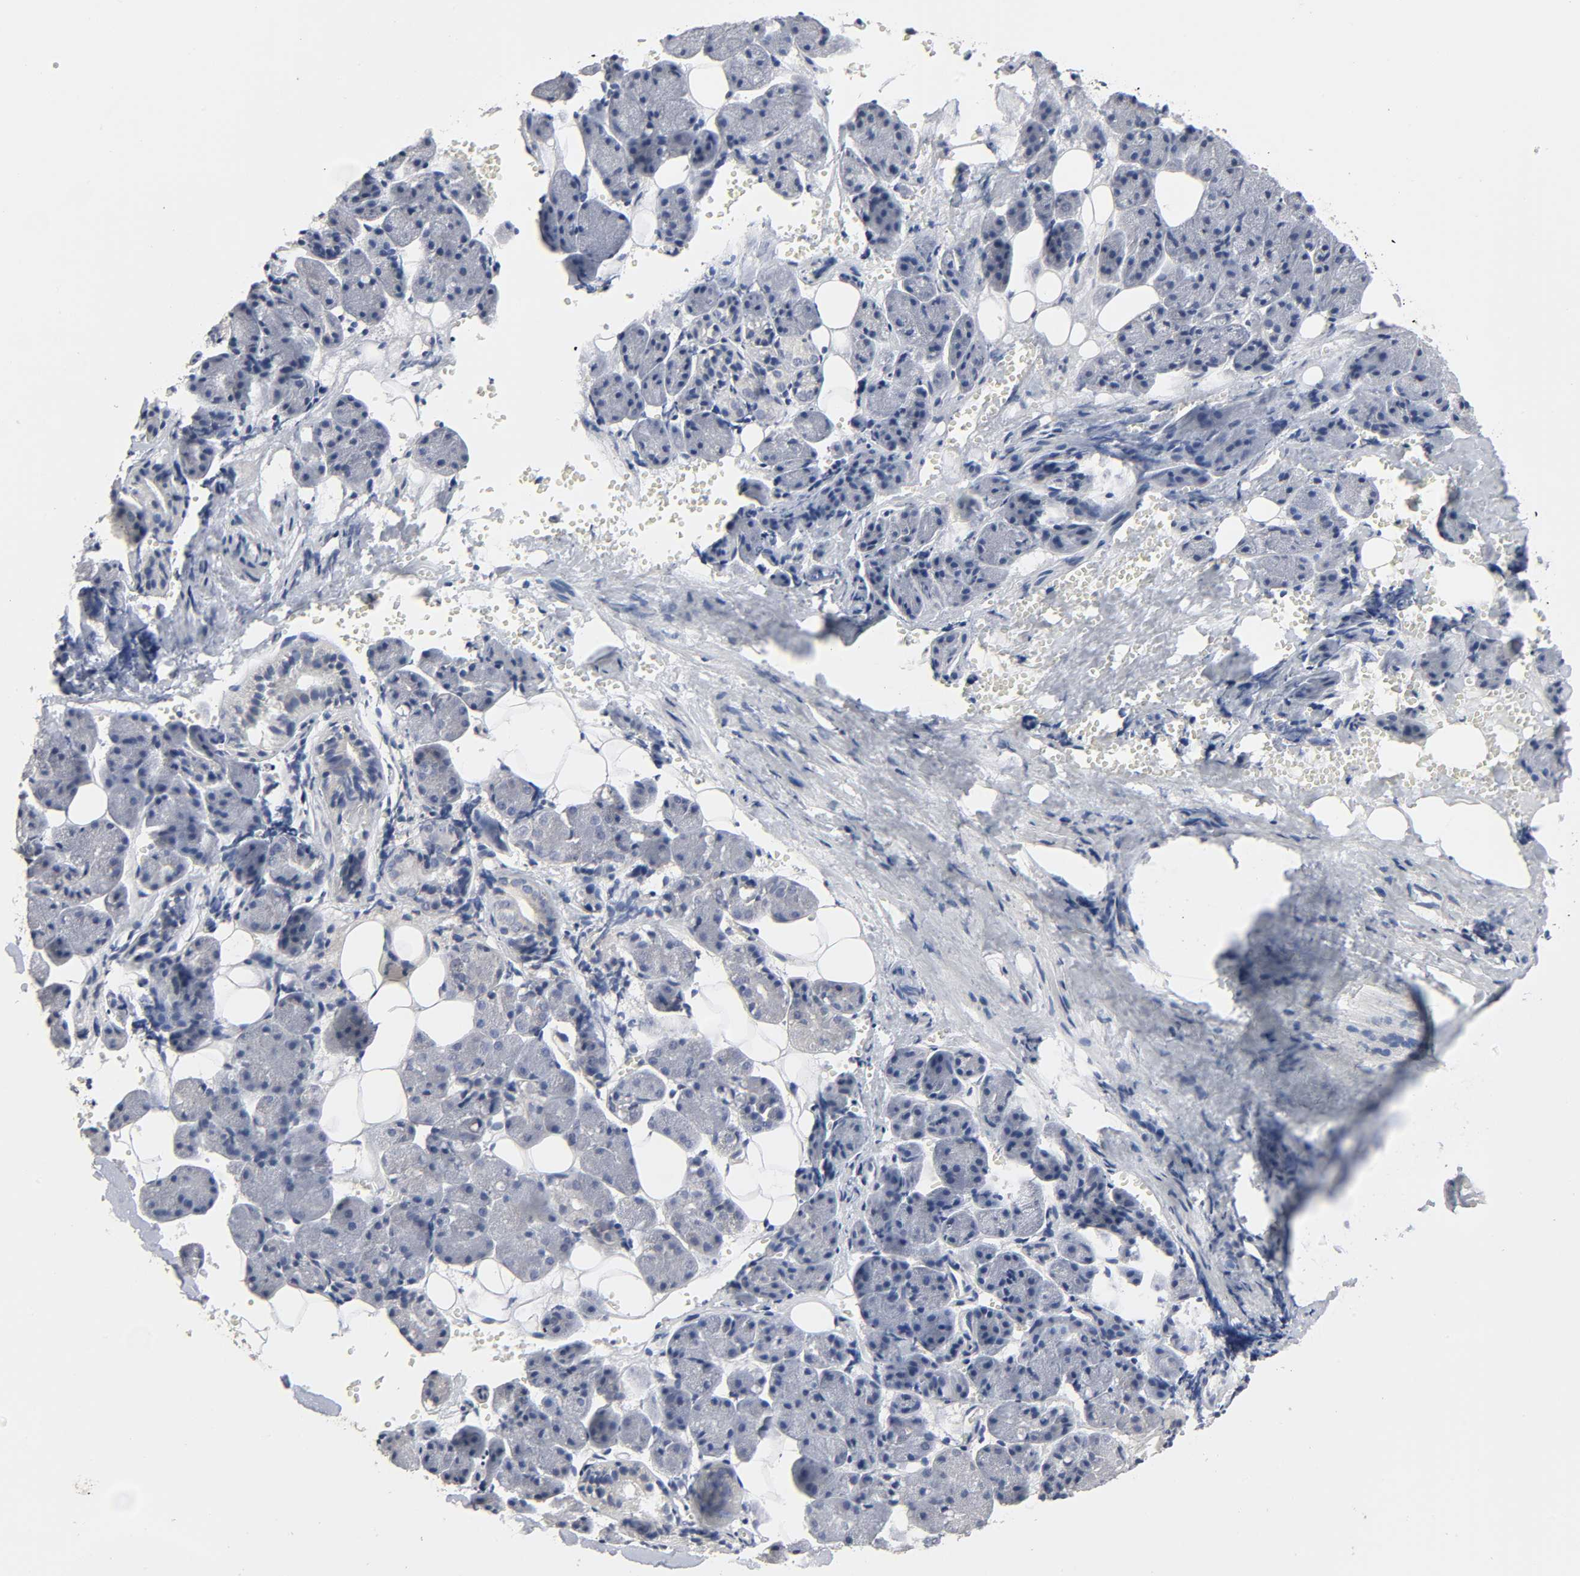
{"staining": {"intensity": "negative", "quantity": "none", "location": "none"}, "tissue": "salivary gland", "cell_type": "Glandular cells", "image_type": "normal", "snomed": [{"axis": "morphology", "description": "Normal tissue, NOS"}, {"axis": "morphology", "description": "Adenoma, NOS"}, {"axis": "topography", "description": "Salivary gland"}], "caption": "IHC photomicrograph of unremarkable human salivary gland stained for a protein (brown), which reveals no positivity in glandular cells.", "gene": "SLC10A2", "patient": {"sex": "female", "age": 32}}